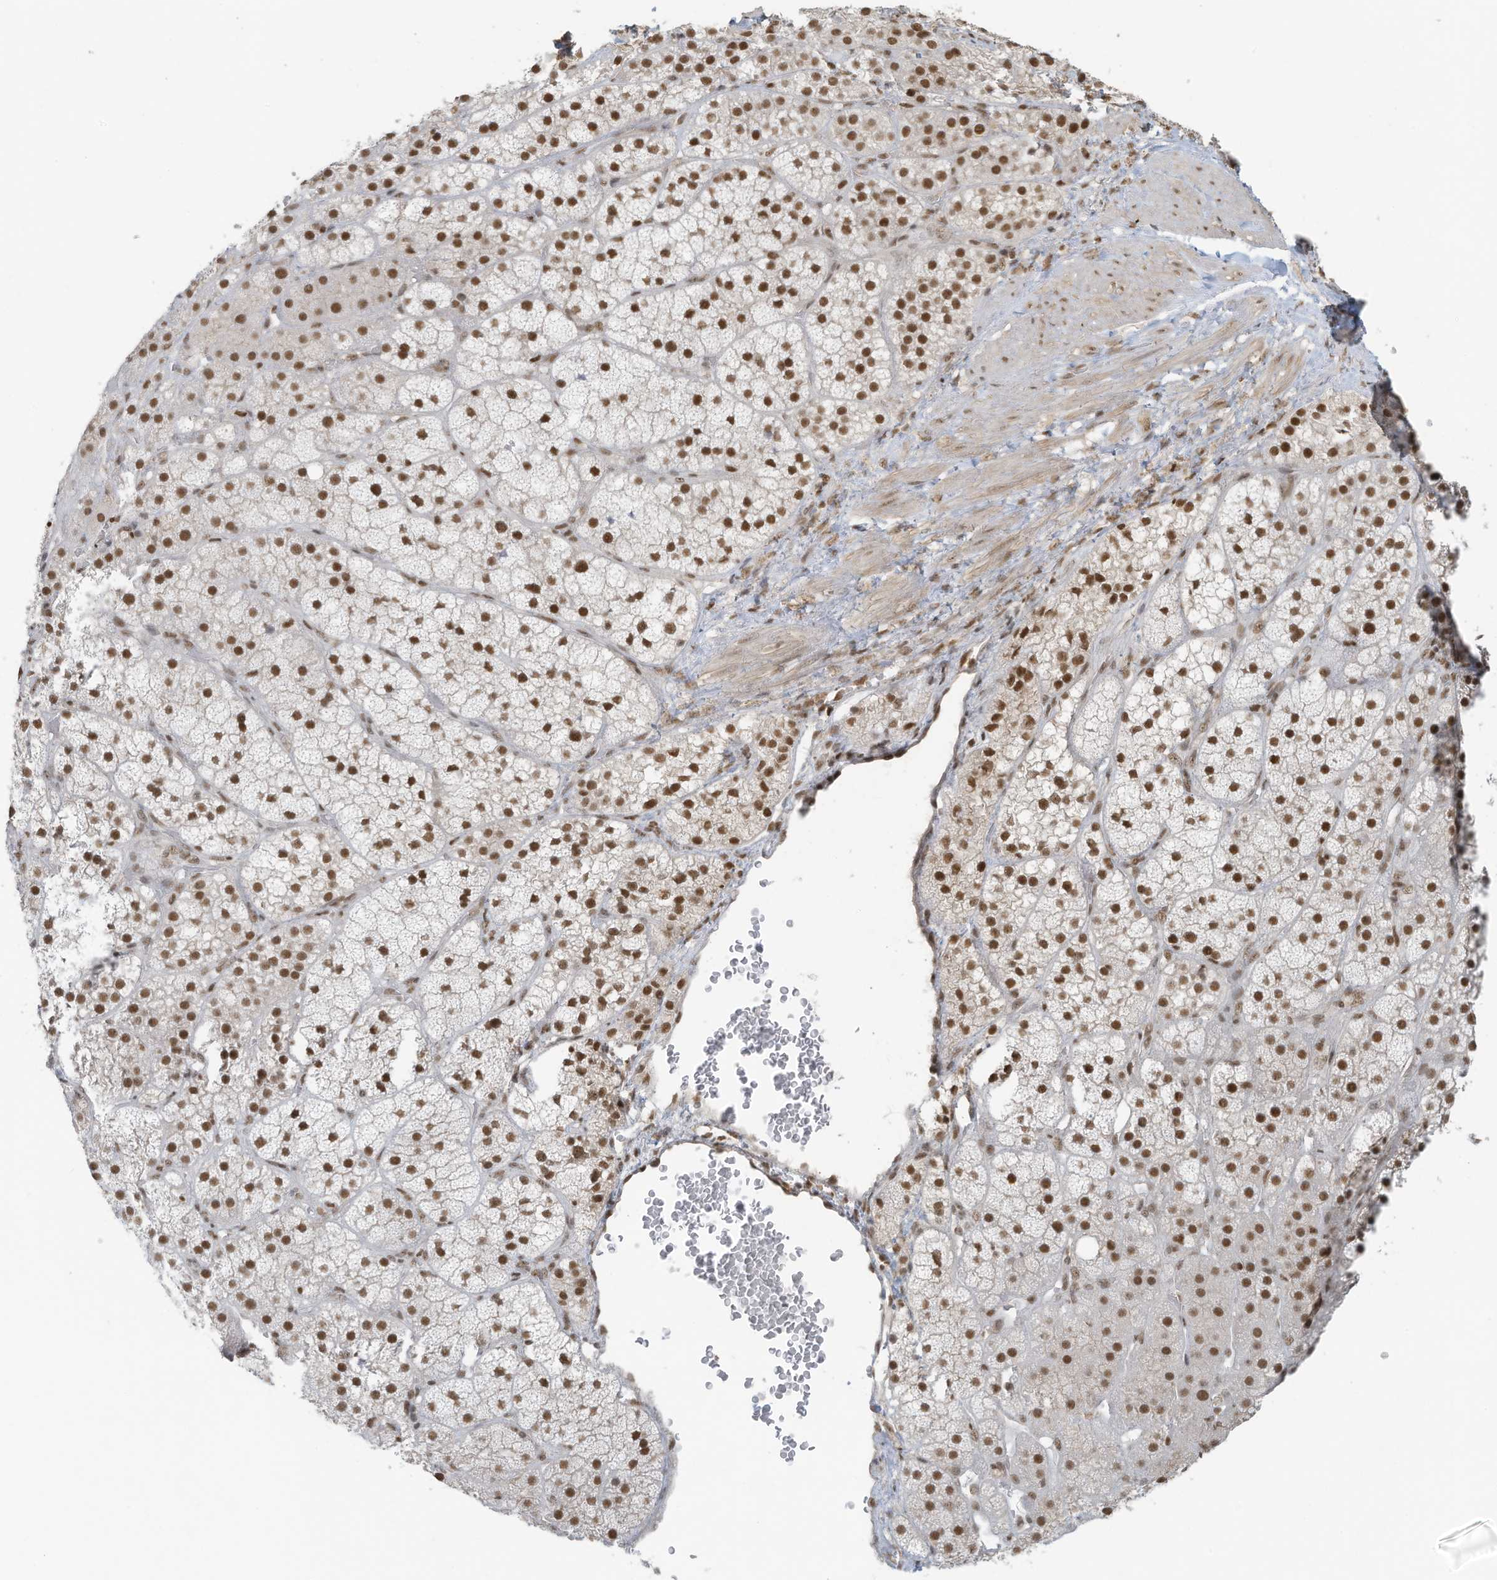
{"staining": {"intensity": "strong", "quantity": ">75%", "location": "nuclear"}, "tissue": "adrenal gland", "cell_type": "Glandular cells", "image_type": "normal", "snomed": [{"axis": "morphology", "description": "Normal tissue, NOS"}, {"axis": "topography", "description": "Adrenal gland"}], "caption": "The image displays immunohistochemical staining of benign adrenal gland. There is strong nuclear expression is seen in about >75% of glandular cells. Nuclei are stained in blue.", "gene": "DBR1", "patient": {"sex": "male", "age": 57}}